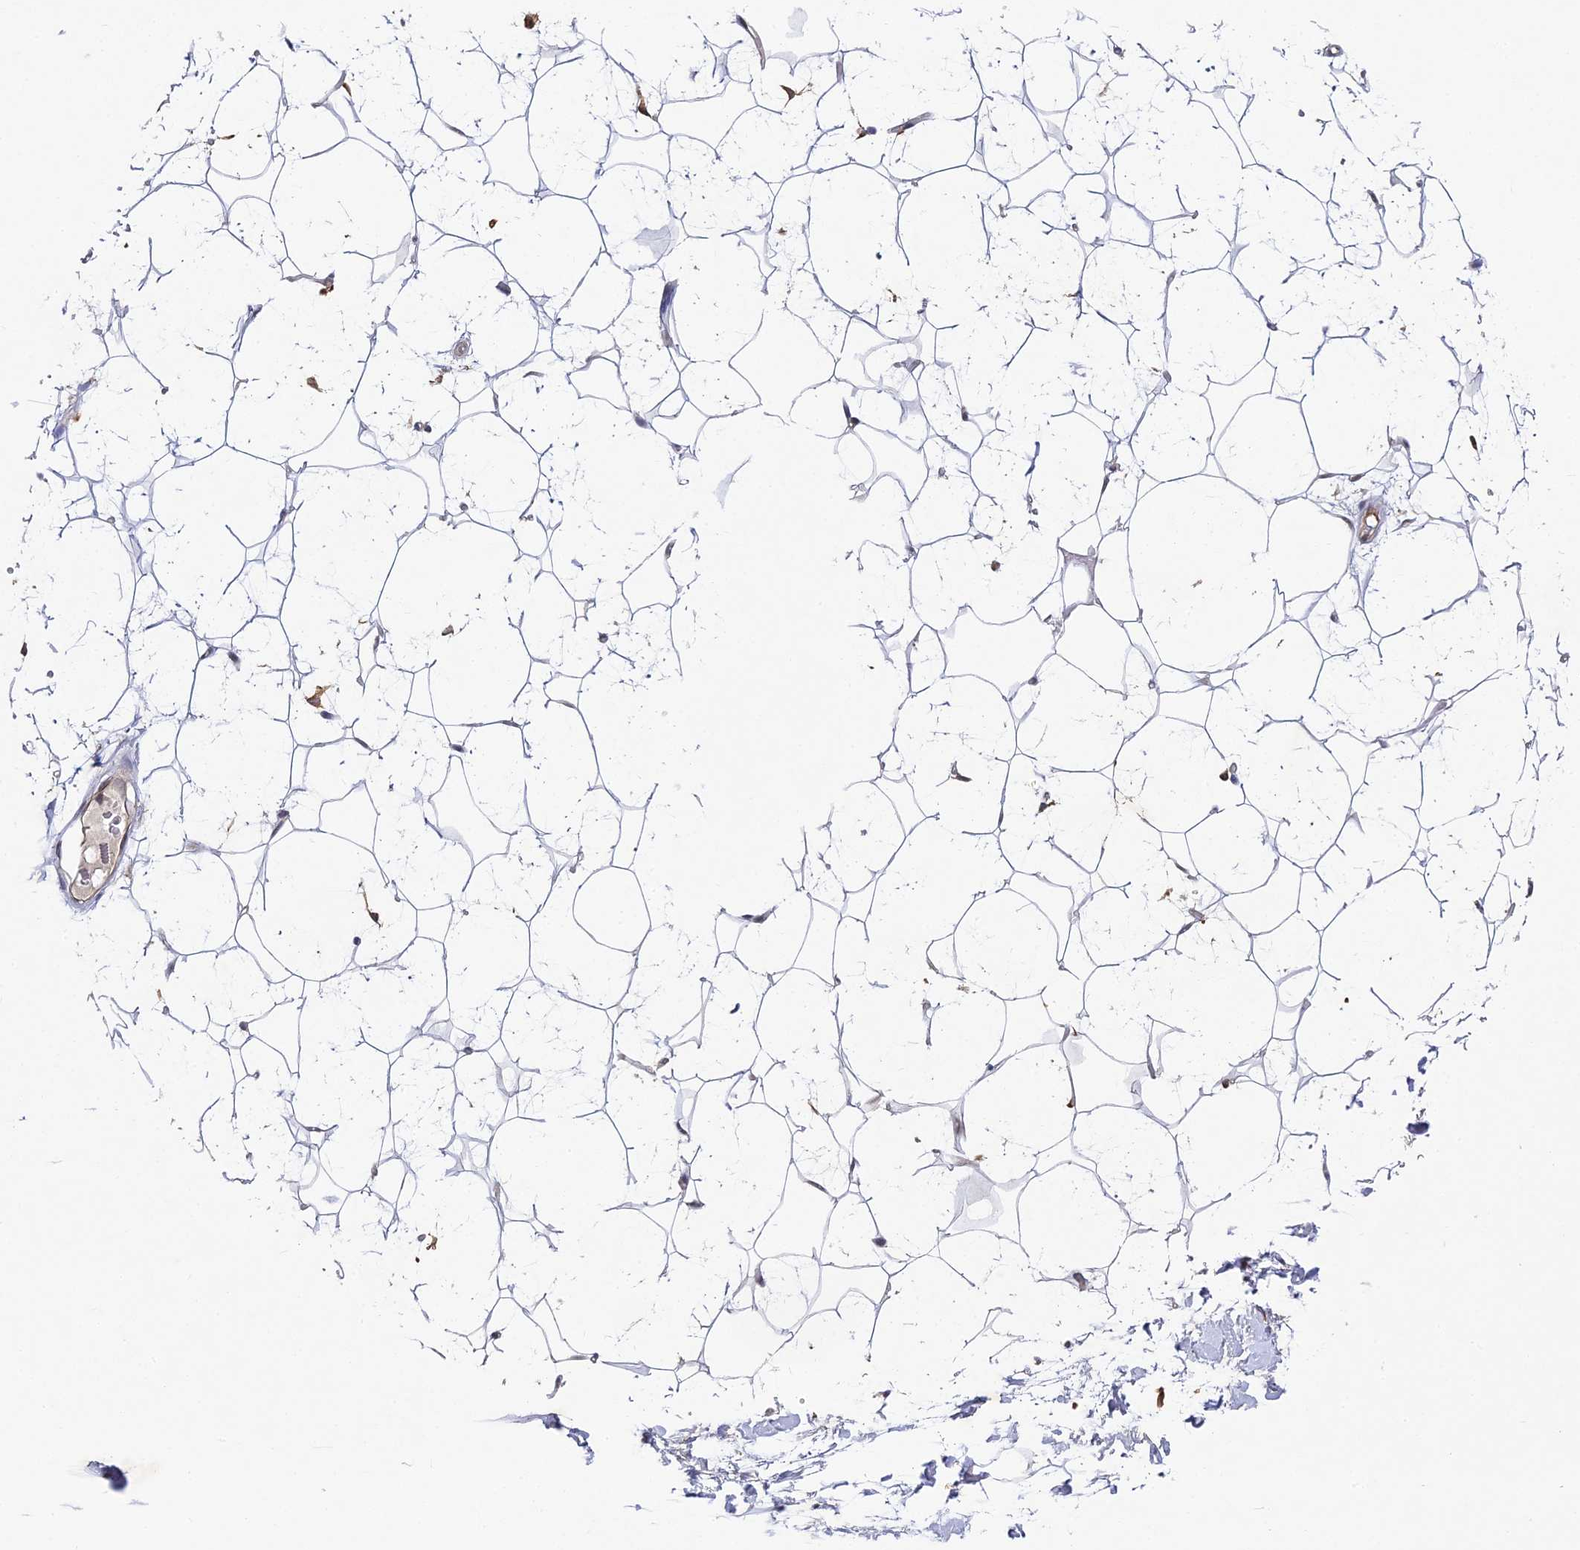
{"staining": {"intensity": "negative", "quantity": "none", "location": "none"}, "tissue": "adipose tissue", "cell_type": "Adipocytes", "image_type": "normal", "snomed": [{"axis": "morphology", "description": "Normal tissue, NOS"}, {"axis": "topography", "description": "Breast"}], "caption": "DAB (3,3'-diaminobenzidine) immunohistochemical staining of normal human adipose tissue reveals no significant staining in adipocytes.", "gene": "DNAAF10", "patient": {"sex": "female", "age": 26}}